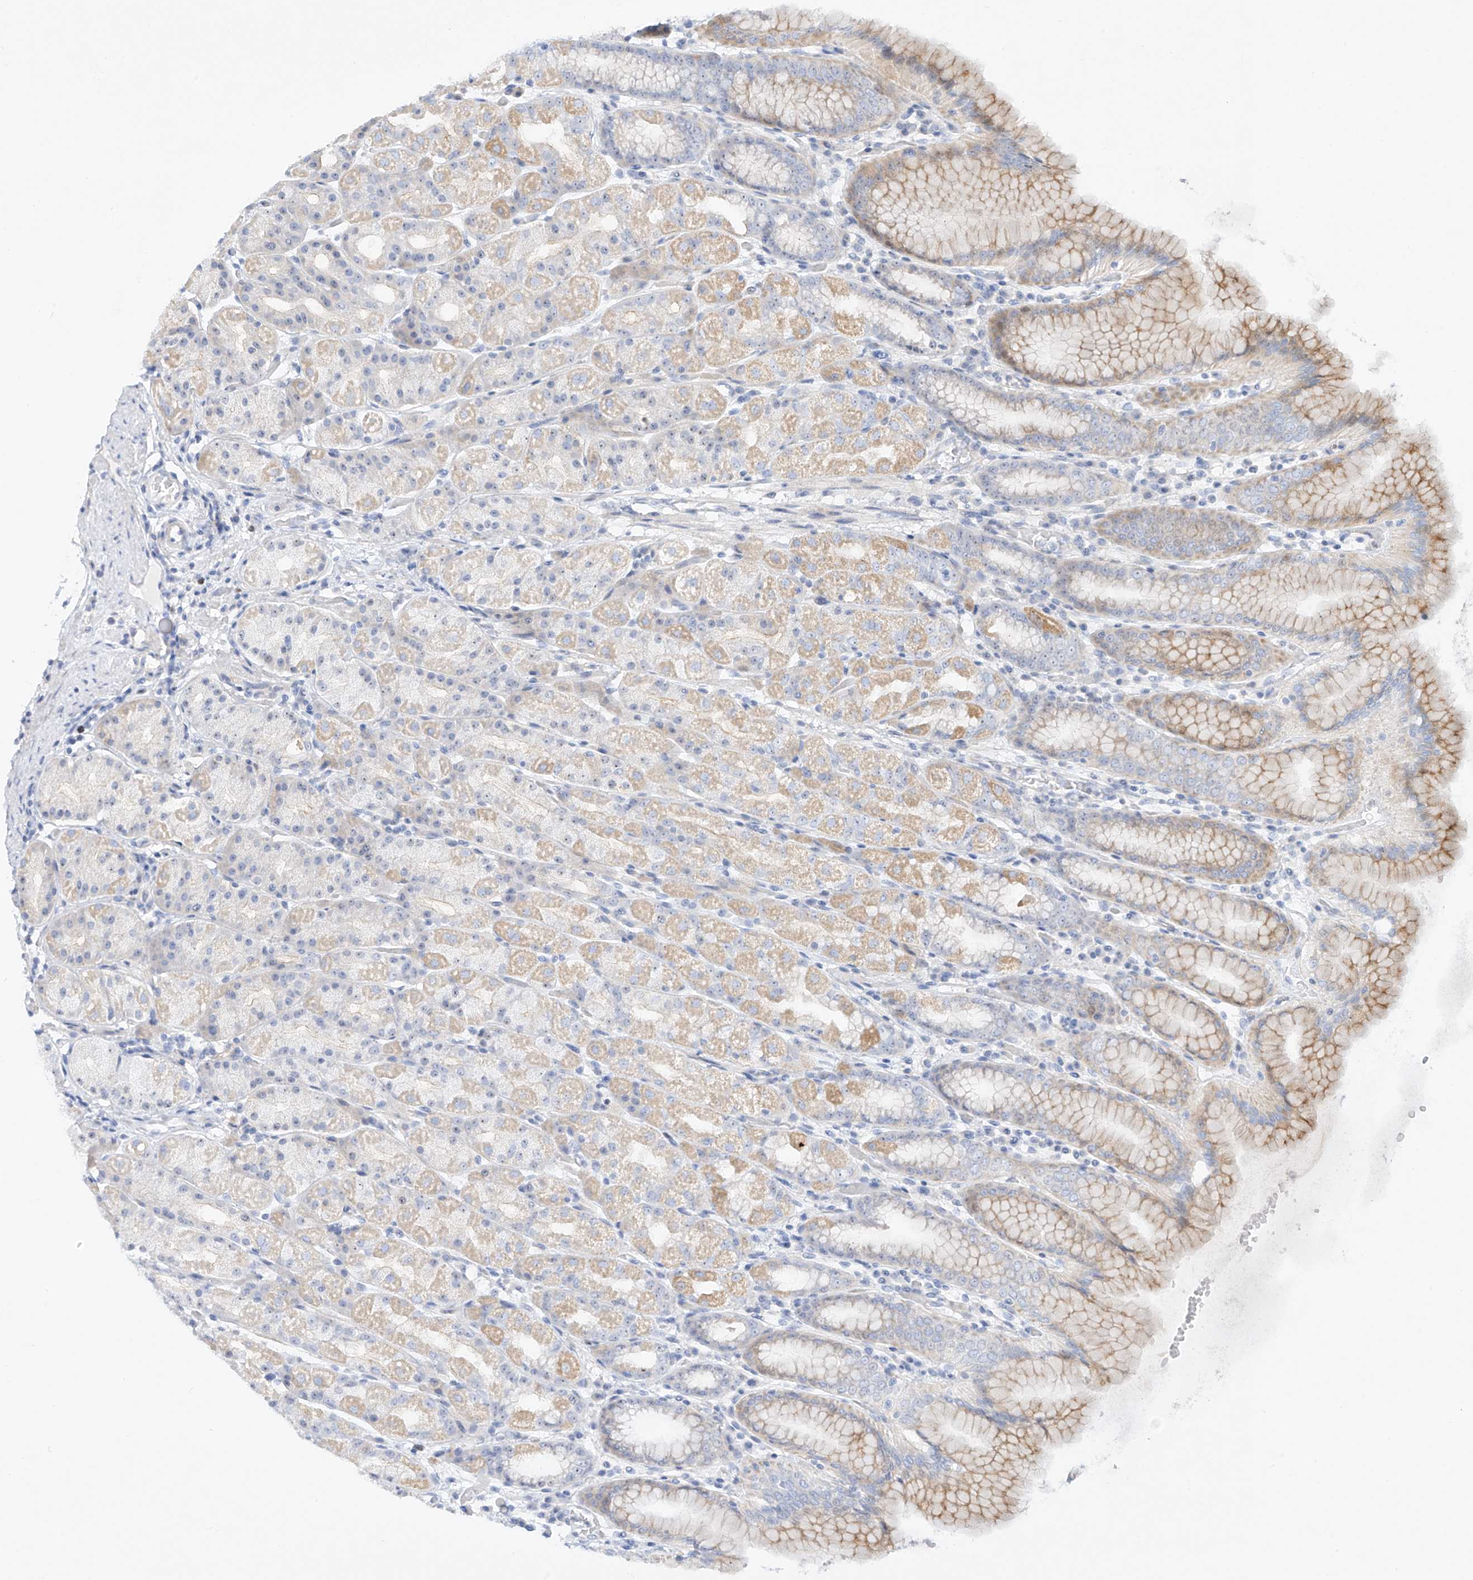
{"staining": {"intensity": "moderate", "quantity": "25%-75%", "location": "cytoplasmic/membranous"}, "tissue": "stomach", "cell_type": "Glandular cells", "image_type": "normal", "snomed": [{"axis": "morphology", "description": "Normal tissue, NOS"}, {"axis": "topography", "description": "Stomach, upper"}], "caption": "Immunohistochemistry (IHC) micrograph of unremarkable stomach stained for a protein (brown), which exhibits medium levels of moderate cytoplasmic/membranous expression in about 25%-75% of glandular cells.", "gene": "SNU13", "patient": {"sex": "male", "age": 68}}